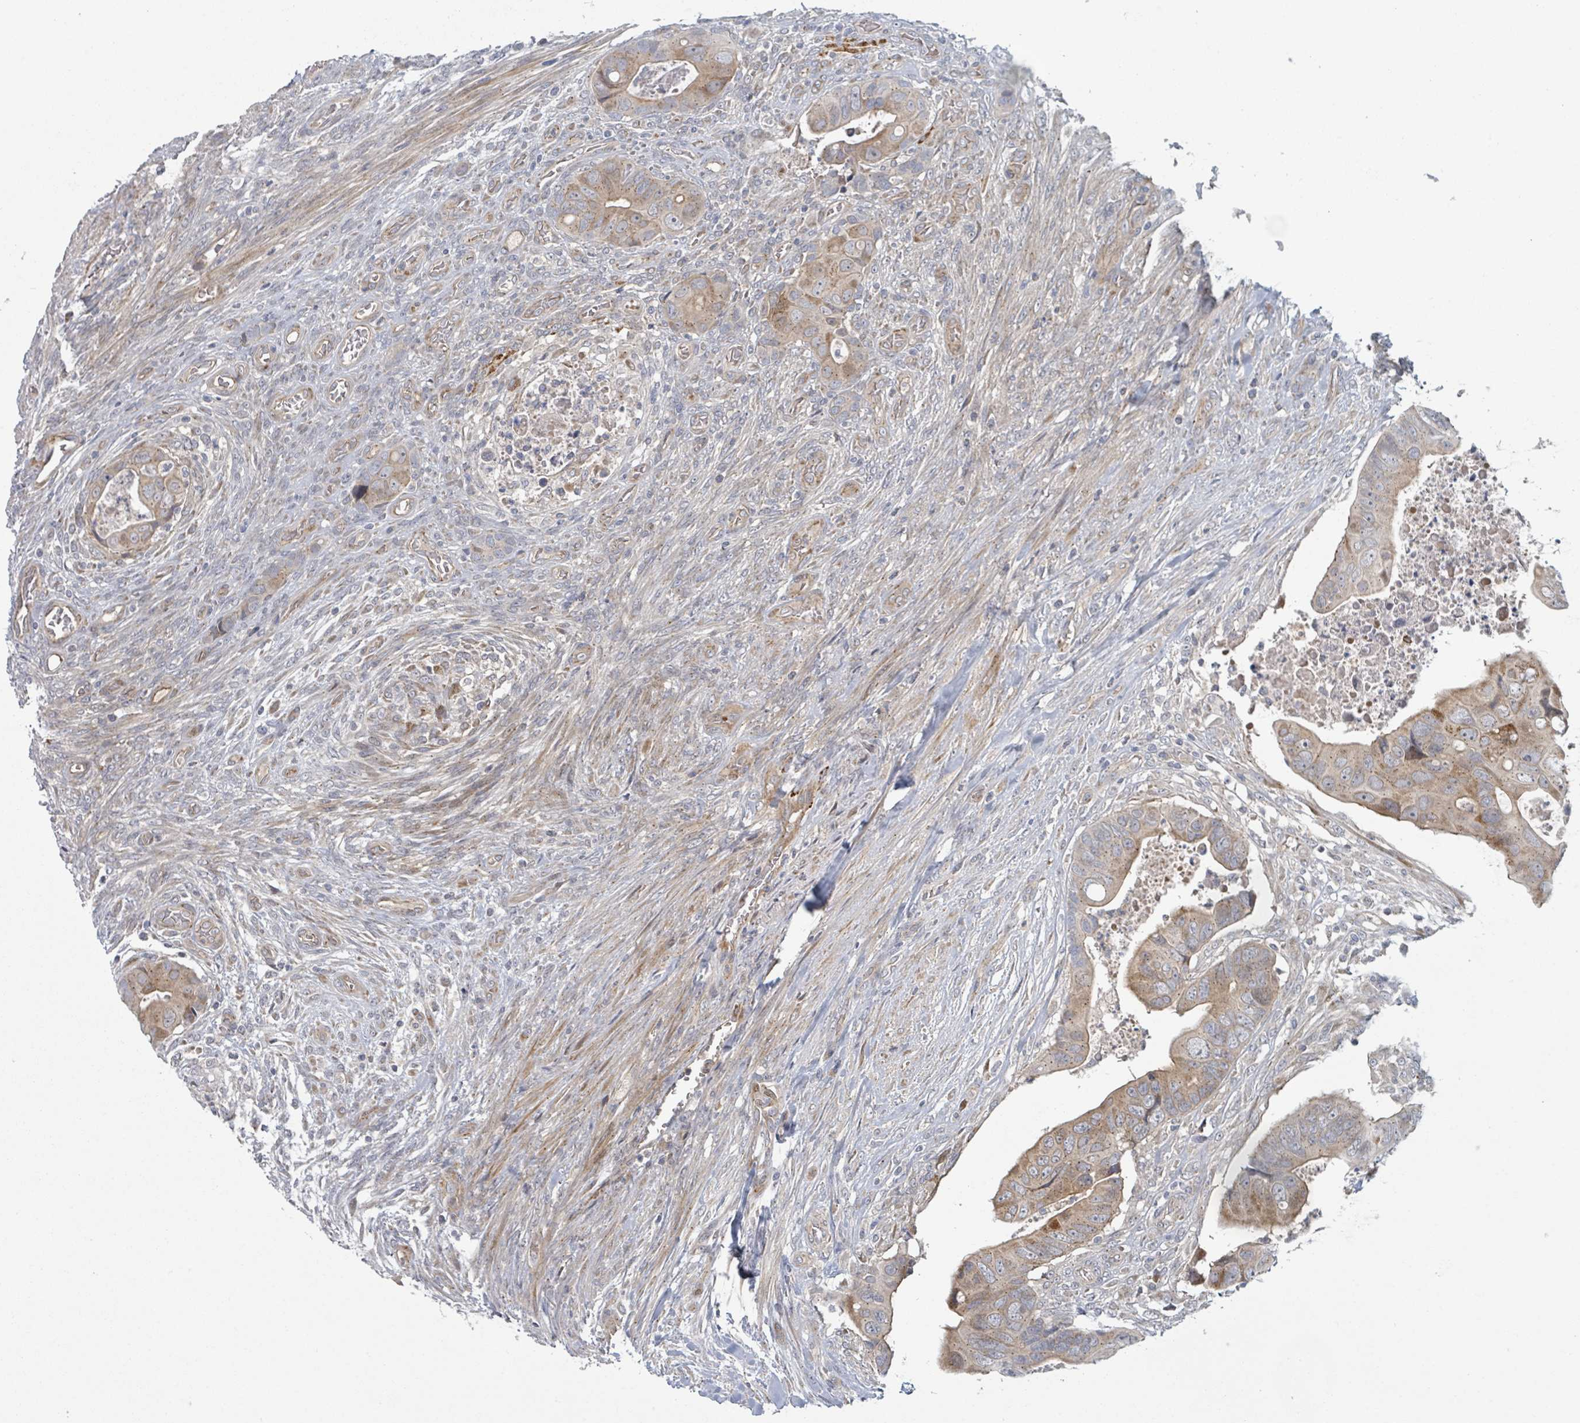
{"staining": {"intensity": "weak", "quantity": "25%-75%", "location": "cytoplasmic/membranous"}, "tissue": "colorectal cancer", "cell_type": "Tumor cells", "image_type": "cancer", "snomed": [{"axis": "morphology", "description": "Adenocarcinoma, NOS"}, {"axis": "topography", "description": "Rectum"}], "caption": "About 25%-75% of tumor cells in colorectal adenocarcinoma show weak cytoplasmic/membranous protein expression as visualized by brown immunohistochemical staining.", "gene": "COL5A3", "patient": {"sex": "female", "age": 78}}